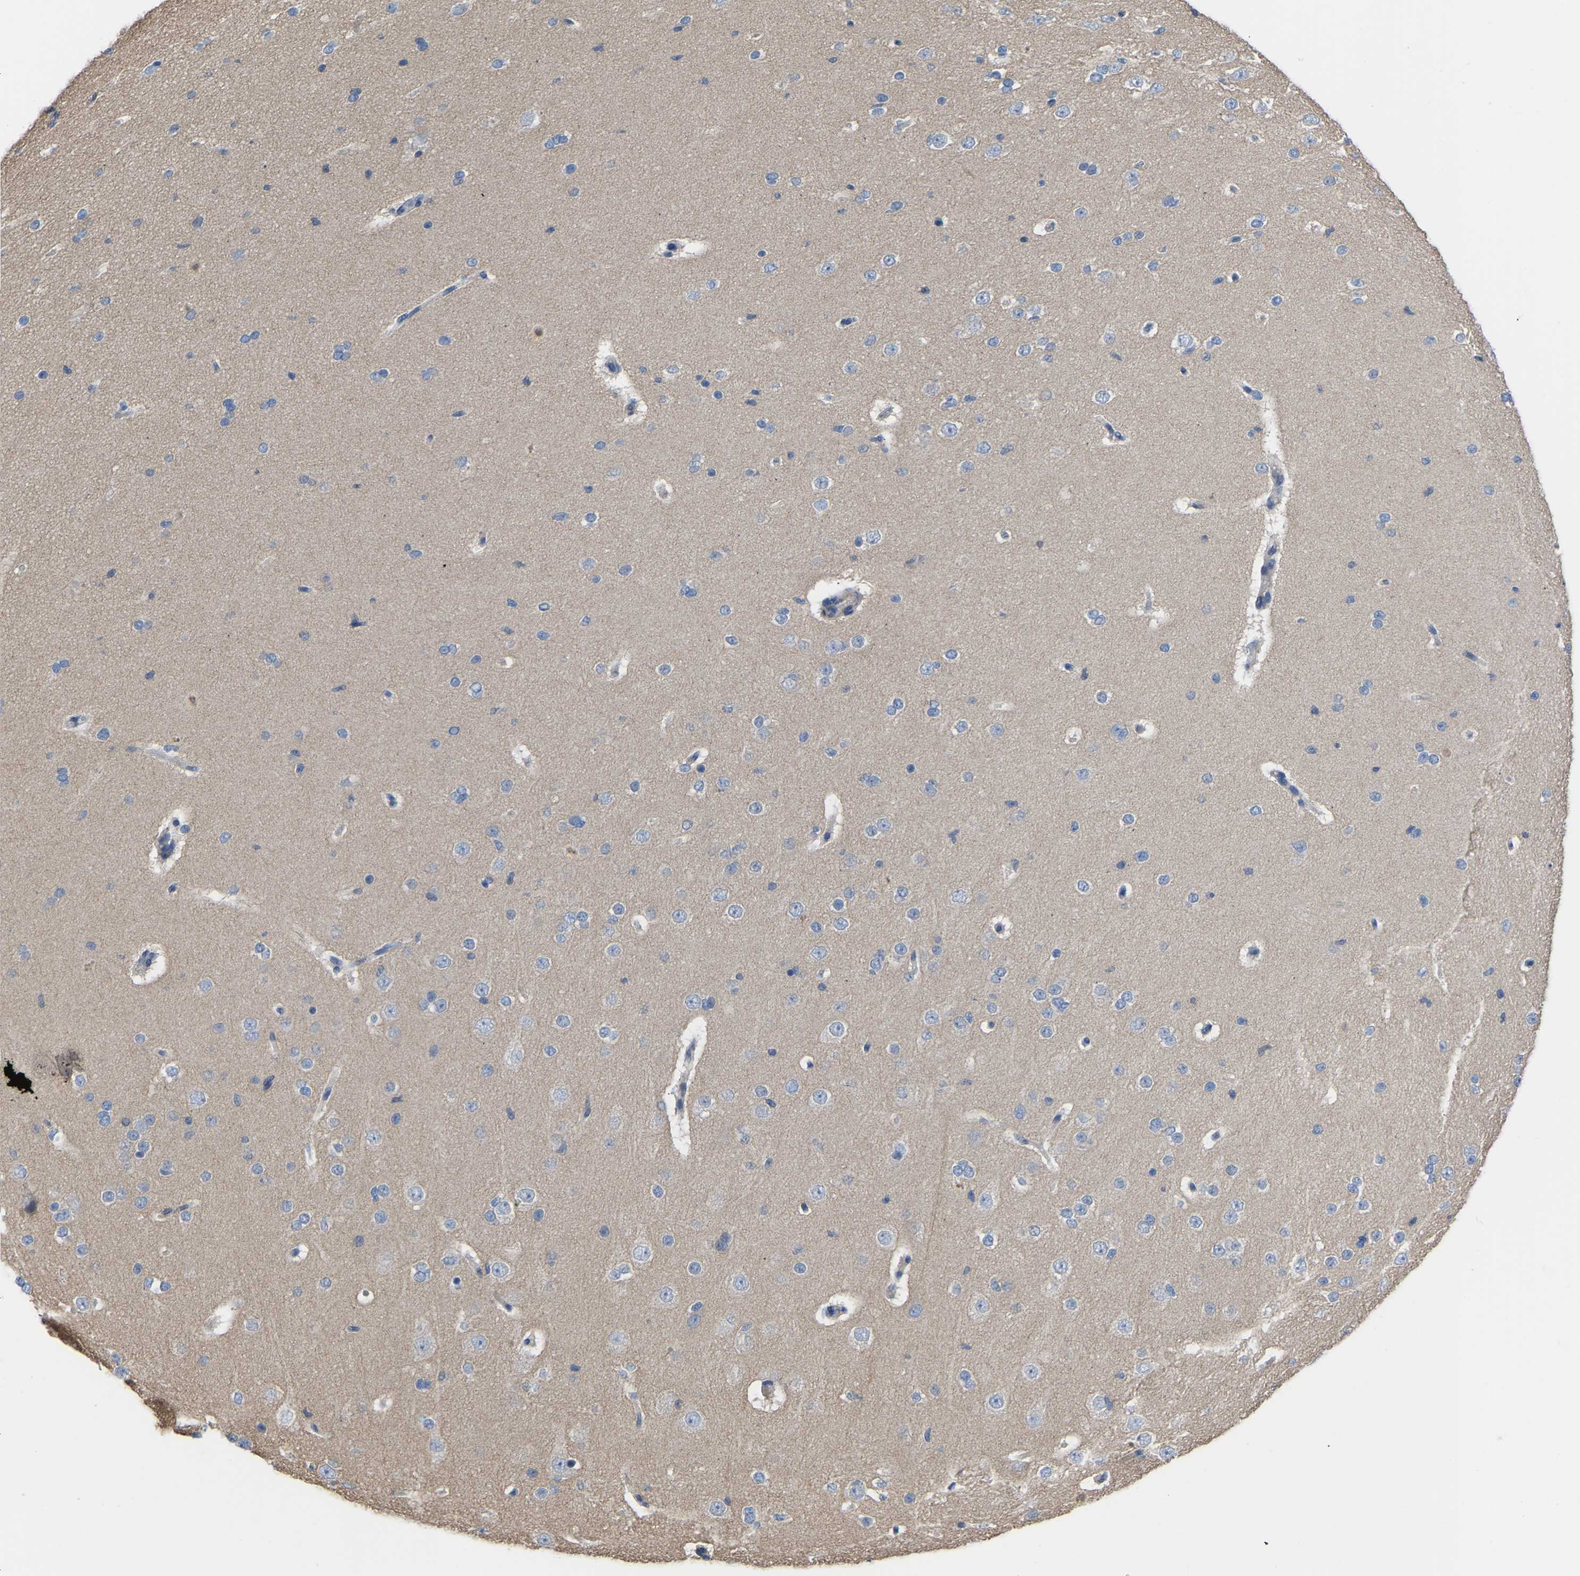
{"staining": {"intensity": "negative", "quantity": "none", "location": "none"}, "tissue": "cerebral cortex", "cell_type": "Endothelial cells", "image_type": "normal", "snomed": [{"axis": "morphology", "description": "Normal tissue, NOS"}, {"axis": "morphology", "description": "Developmental malformation"}, {"axis": "topography", "description": "Cerebral cortex"}], "caption": "IHC of normal cerebral cortex displays no expression in endothelial cells.", "gene": "ZNF449", "patient": {"sex": "female", "age": 30}}